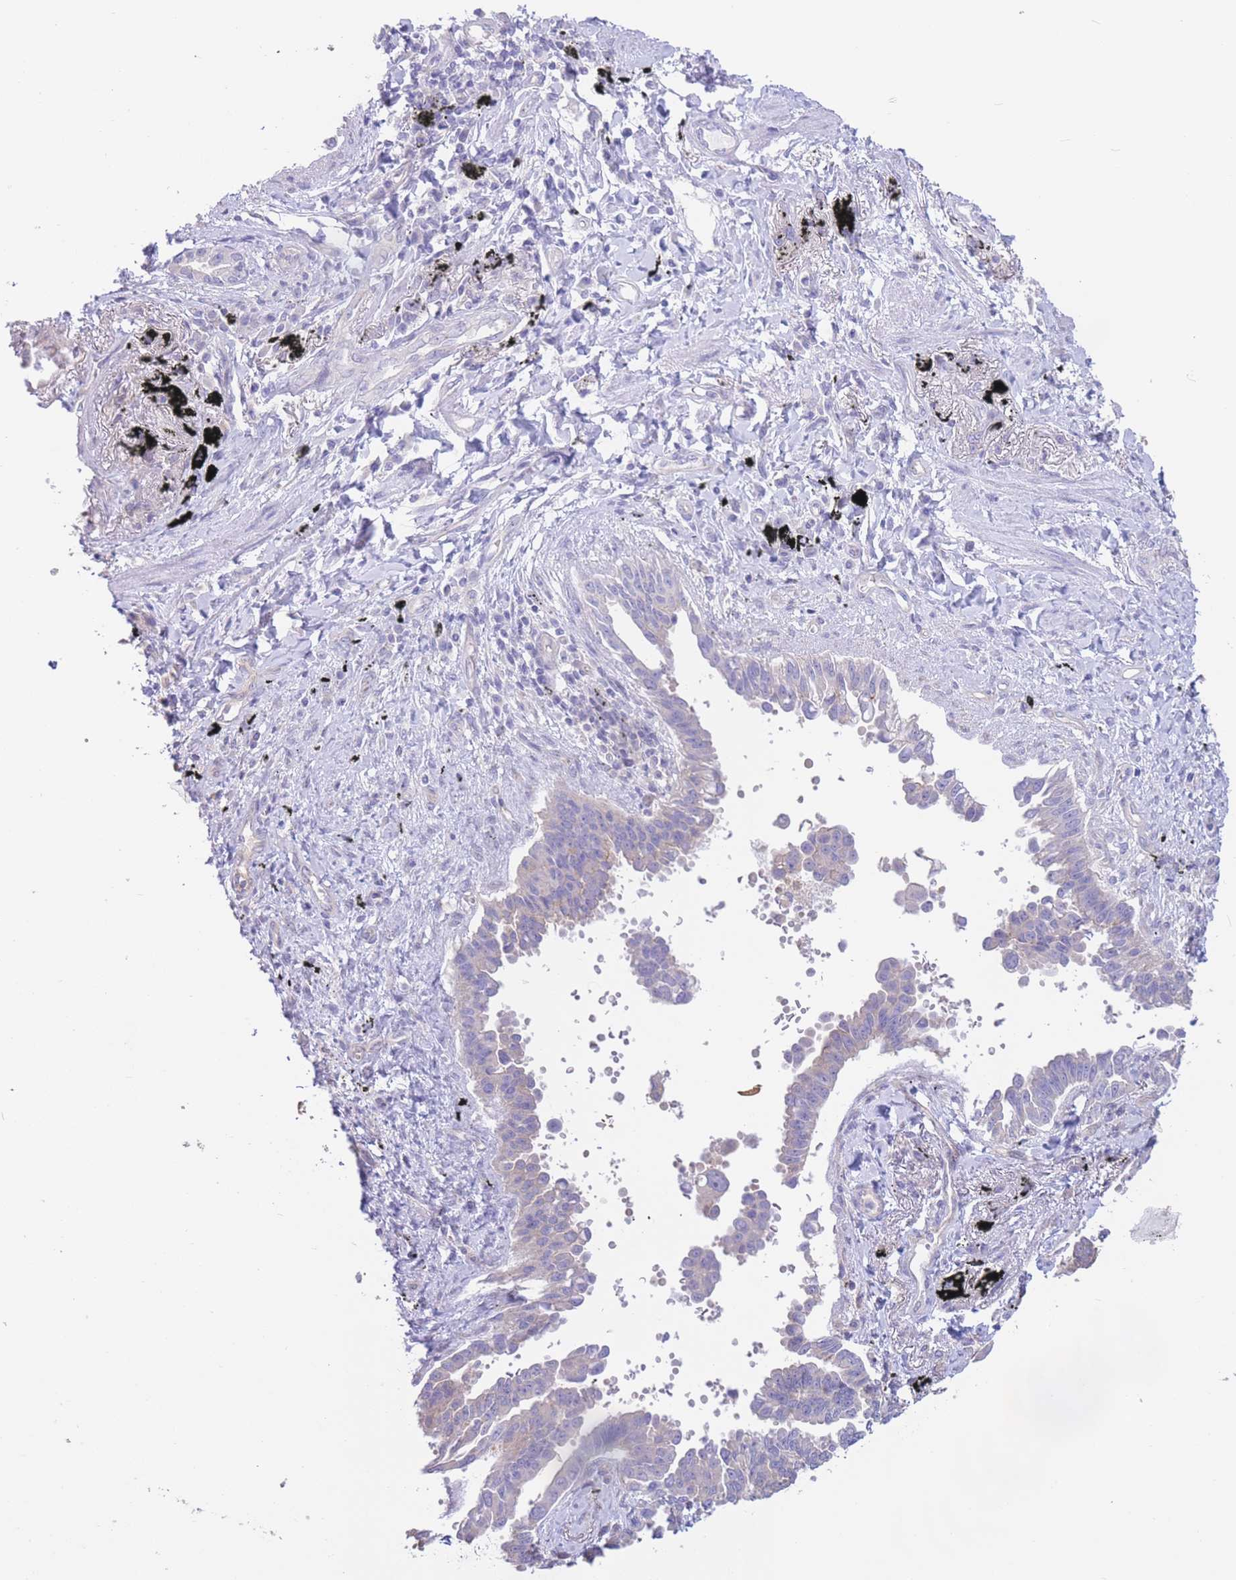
{"staining": {"intensity": "negative", "quantity": "none", "location": "none"}, "tissue": "lung cancer", "cell_type": "Tumor cells", "image_type": "cancer", "snomed": [{"axis": "morphology", "description": "Adenocarcinoma, NOS"}, {"axis": "topography", "description": "Lung"}], "caption": "Tumor cells are negative for brown protein staining in lung adenocarcinoma. (DAB (3,3'-diaminobenzidine) immunohistochemistry, high magnification).", "gene": "ALS2CL", "patient": {"sex": "male", "age": 67}}